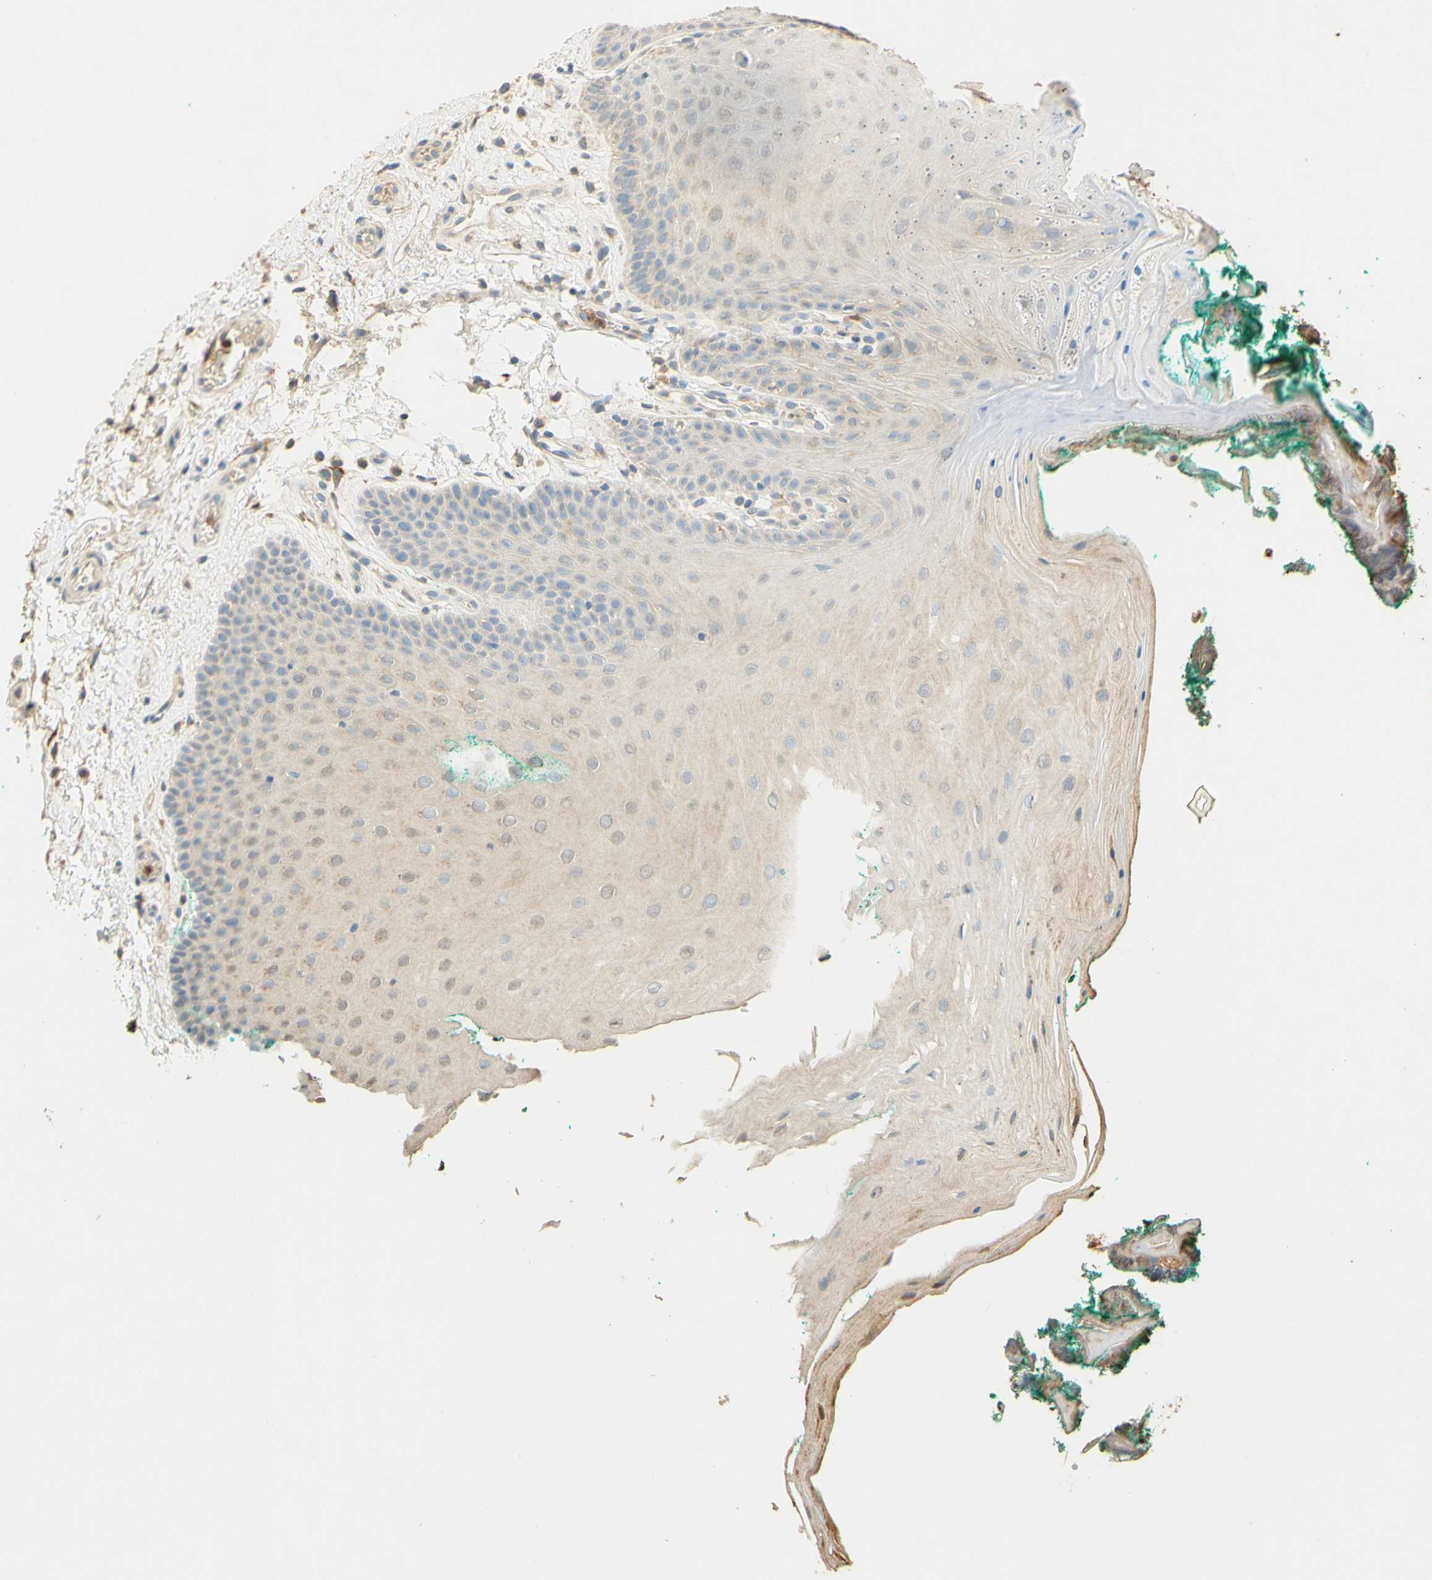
{"staining": {"intensity": "weak", "quantity": ">75%", "location": "cytoplasmic/membranous"}, "tissue": "oral mucosa", "cell_type": "Squamous epithelial cells", "image_type": "normal", "snomed": [{"axis": "morphology", "description": "Normal tissue, NOS"}, {"axis": "topography", "description": "Skeletal muscle"}, {"axis": "topography", "description": "Oral tissue"}], "caption": "Weak cytoplasmic/membranous staining is present in about >75% of squamous epithelial cells in normal oral mucosa.", "gene": "ENTREP2", "patient": {"sex": "male", "age": 58}}